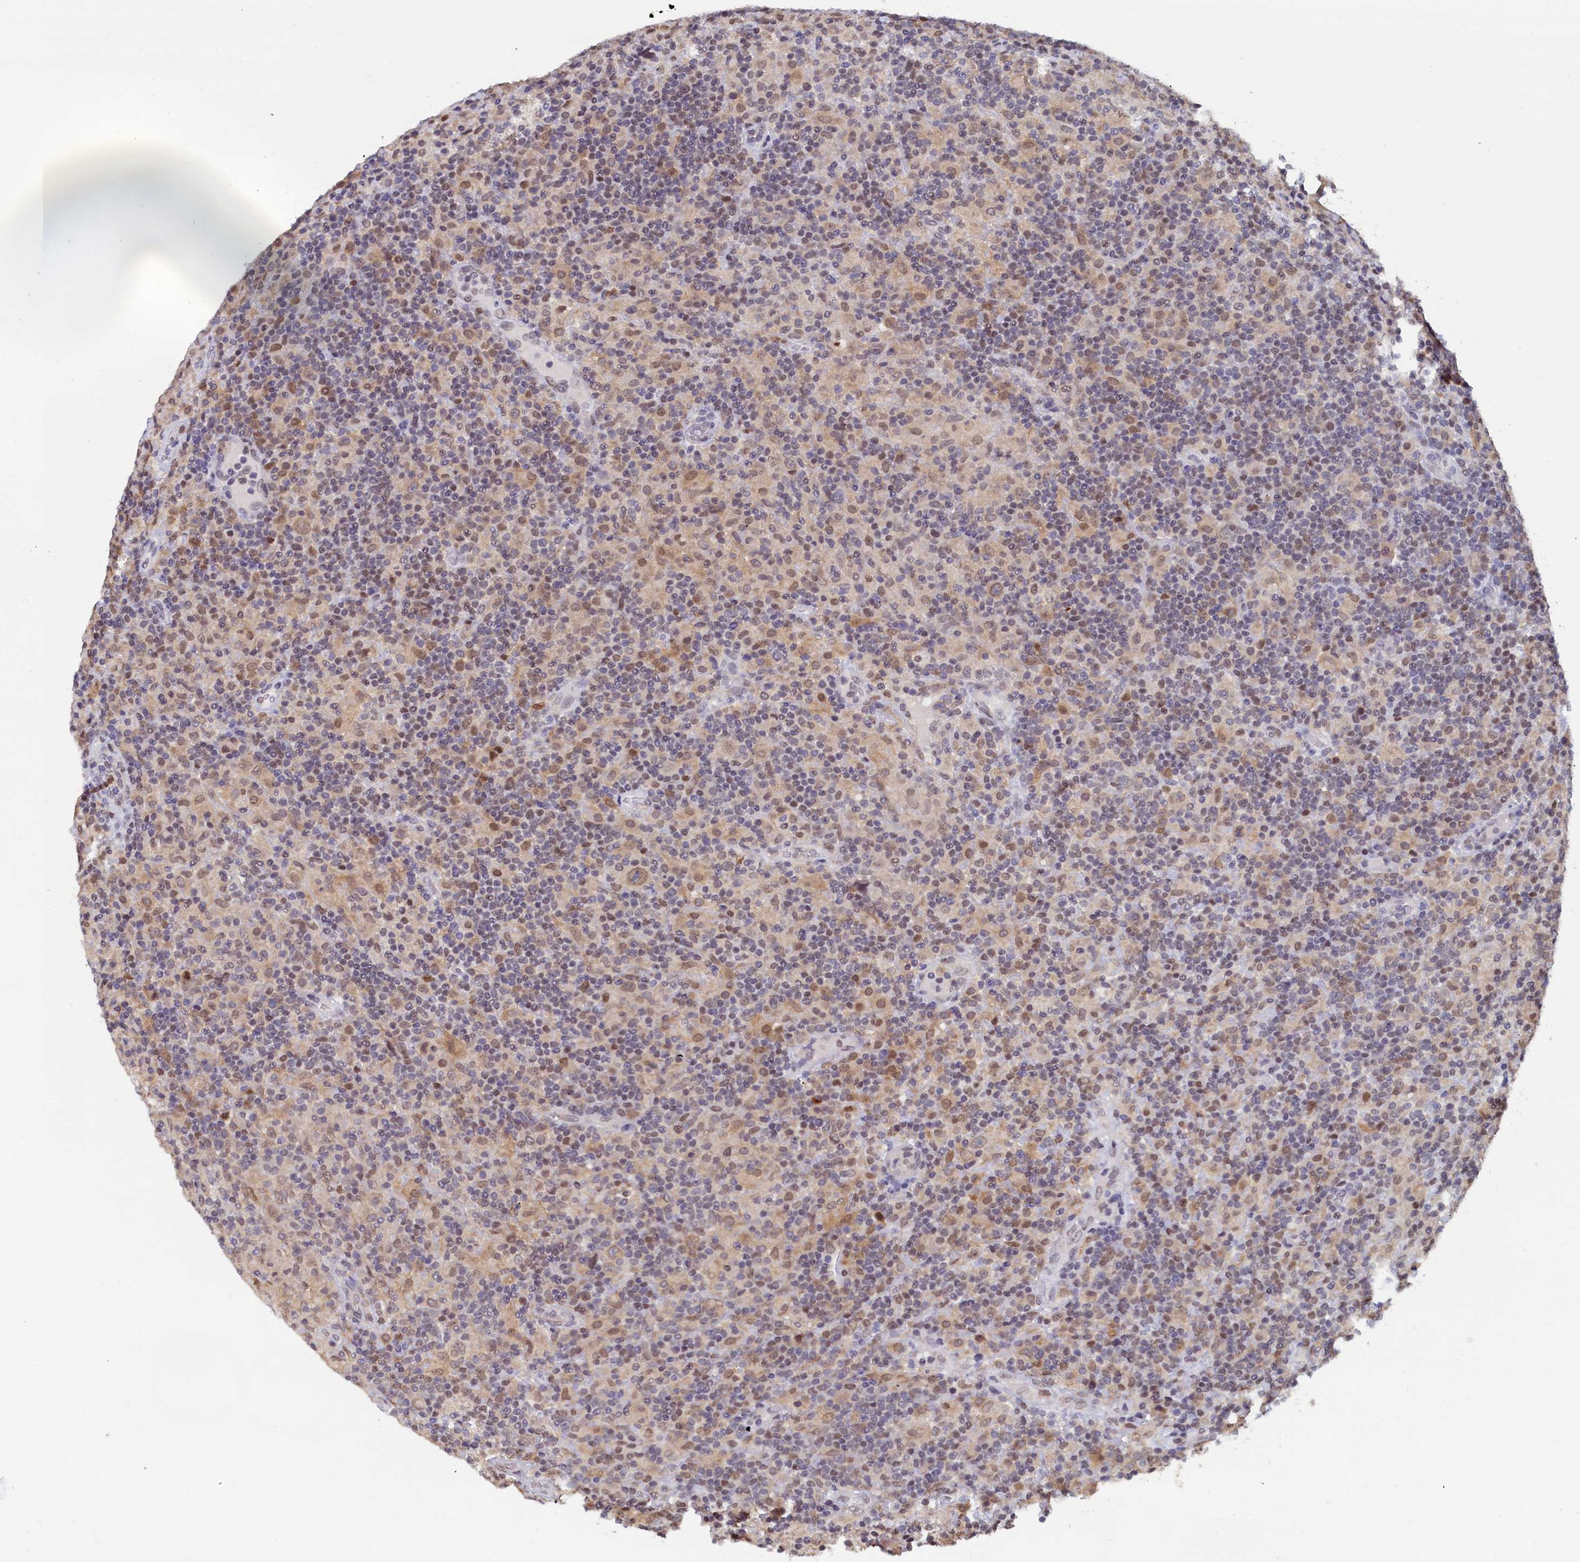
{"staining": {"intensity": "weak", "quantity": "25%-75%", "location": "nuclear"}, "tissue": "lymphoma", "cell_type": "Tumor cells", "image_type": "cancer", "snomed": [{"axis": "morphology", "description": "Hodgkin's disease, NOS"}, {"axis": "topography", "description": "Lymph node"}], "caption": "About 25%-75% of tumor cells in Hodgkin's disease display weak nuclear protein expression as visualized by brown immunohistochemical staining.", "gene": "AHCY", "patient": {"sex": "male", "age": 70}}